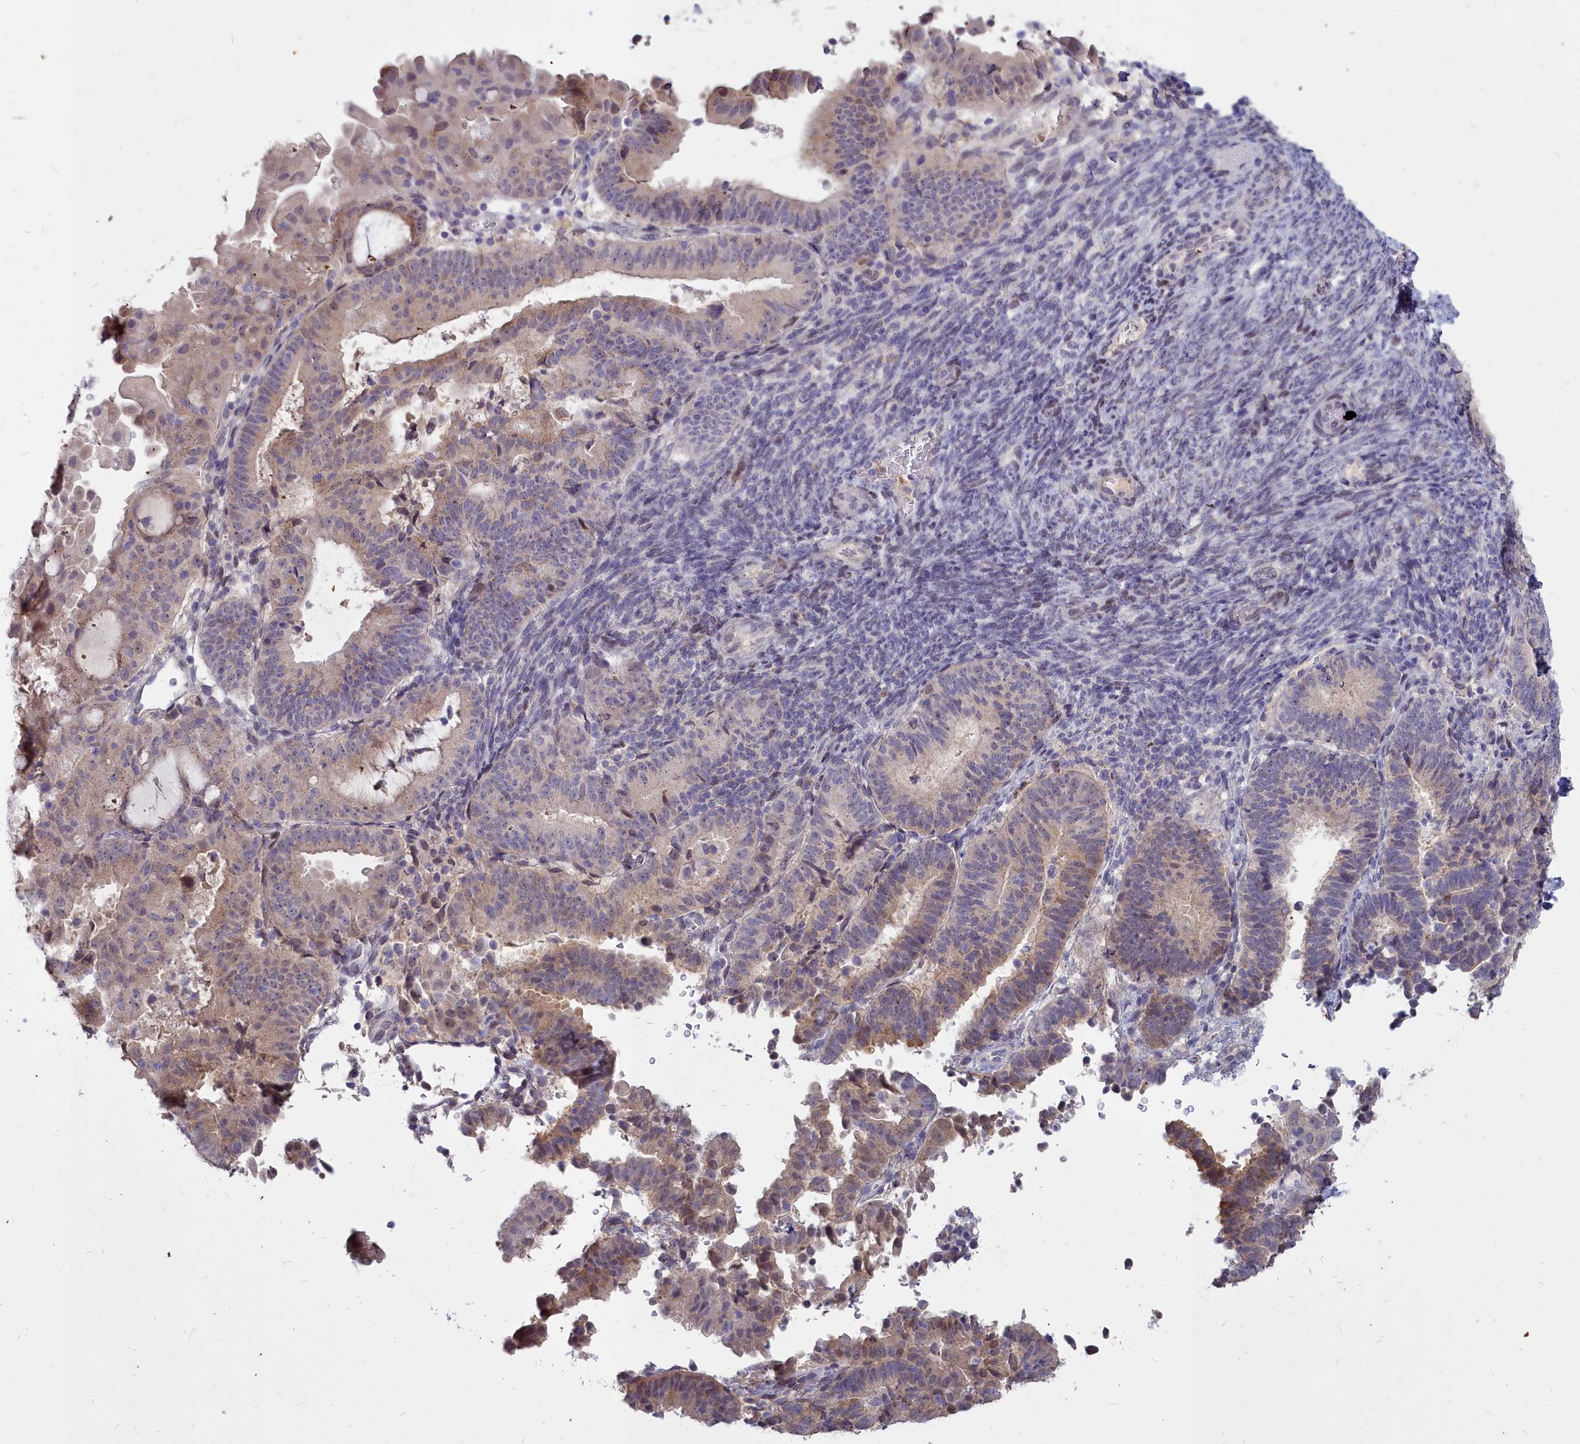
{"staining": {"intensity": "weak", "quantity": "25%-75%", "location": "cytoplasmic/membranous"}, "tissue": "endometrial cancer", "cell_type": "Tumor cells", "image_type": "cancer", "snomed": [{"axis": "morphology", "description": "Adenocarcinoma, NOS"}, {"axis": "topography", "description": "Endometrium"}], "caption": "IHC (DAB (3,3'-diaminobenzidine)) staining of endometrial cancer displays weak cytoplasmic/membranous protein expression in approximately 25%-75% of tumor cells.", "gene": "NOXA1", "patient": {"sex": "female", "age": 70}}